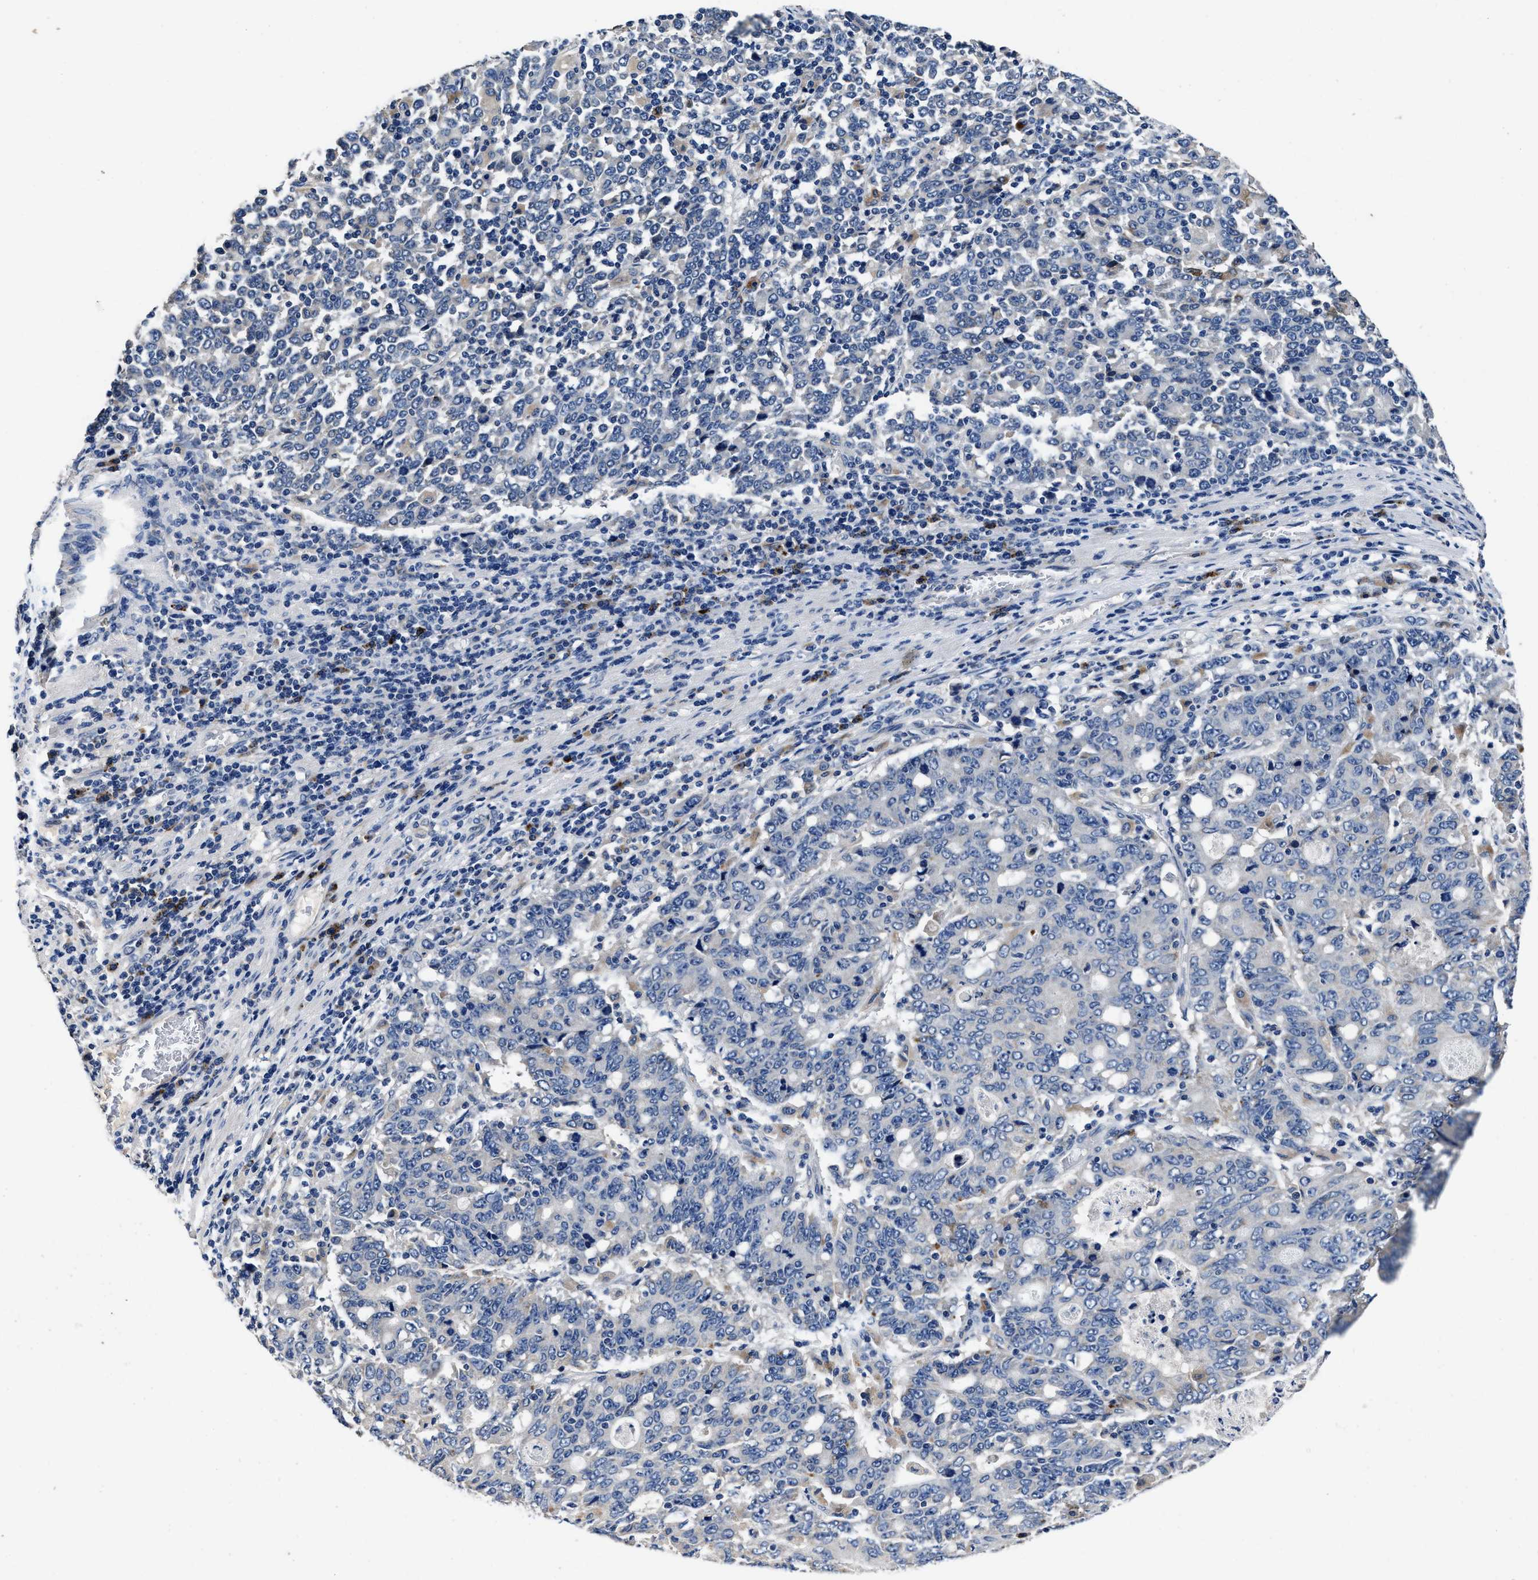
{"staining": {"intensity": "negative", "quantity": "none", "location": "none"}, "tissue": "stomach cancer", "cell_type": "Tumor cells", "image_type": "cancer", "snomed": [{"axis": "morphology", "description": "Adenocarcinoma, NOS"}, {"axis": "topography", "description": "Stomach, upper"}], "caption": "An immunohistochemistry (IHC) image of stomach cancer (adenocarcinoma) is shown. There is no staining in tumor cells of stomach cancer (adenocarcinoma).", "gene": "UBR4", "patient": {"sex": "male", "age": 69}}